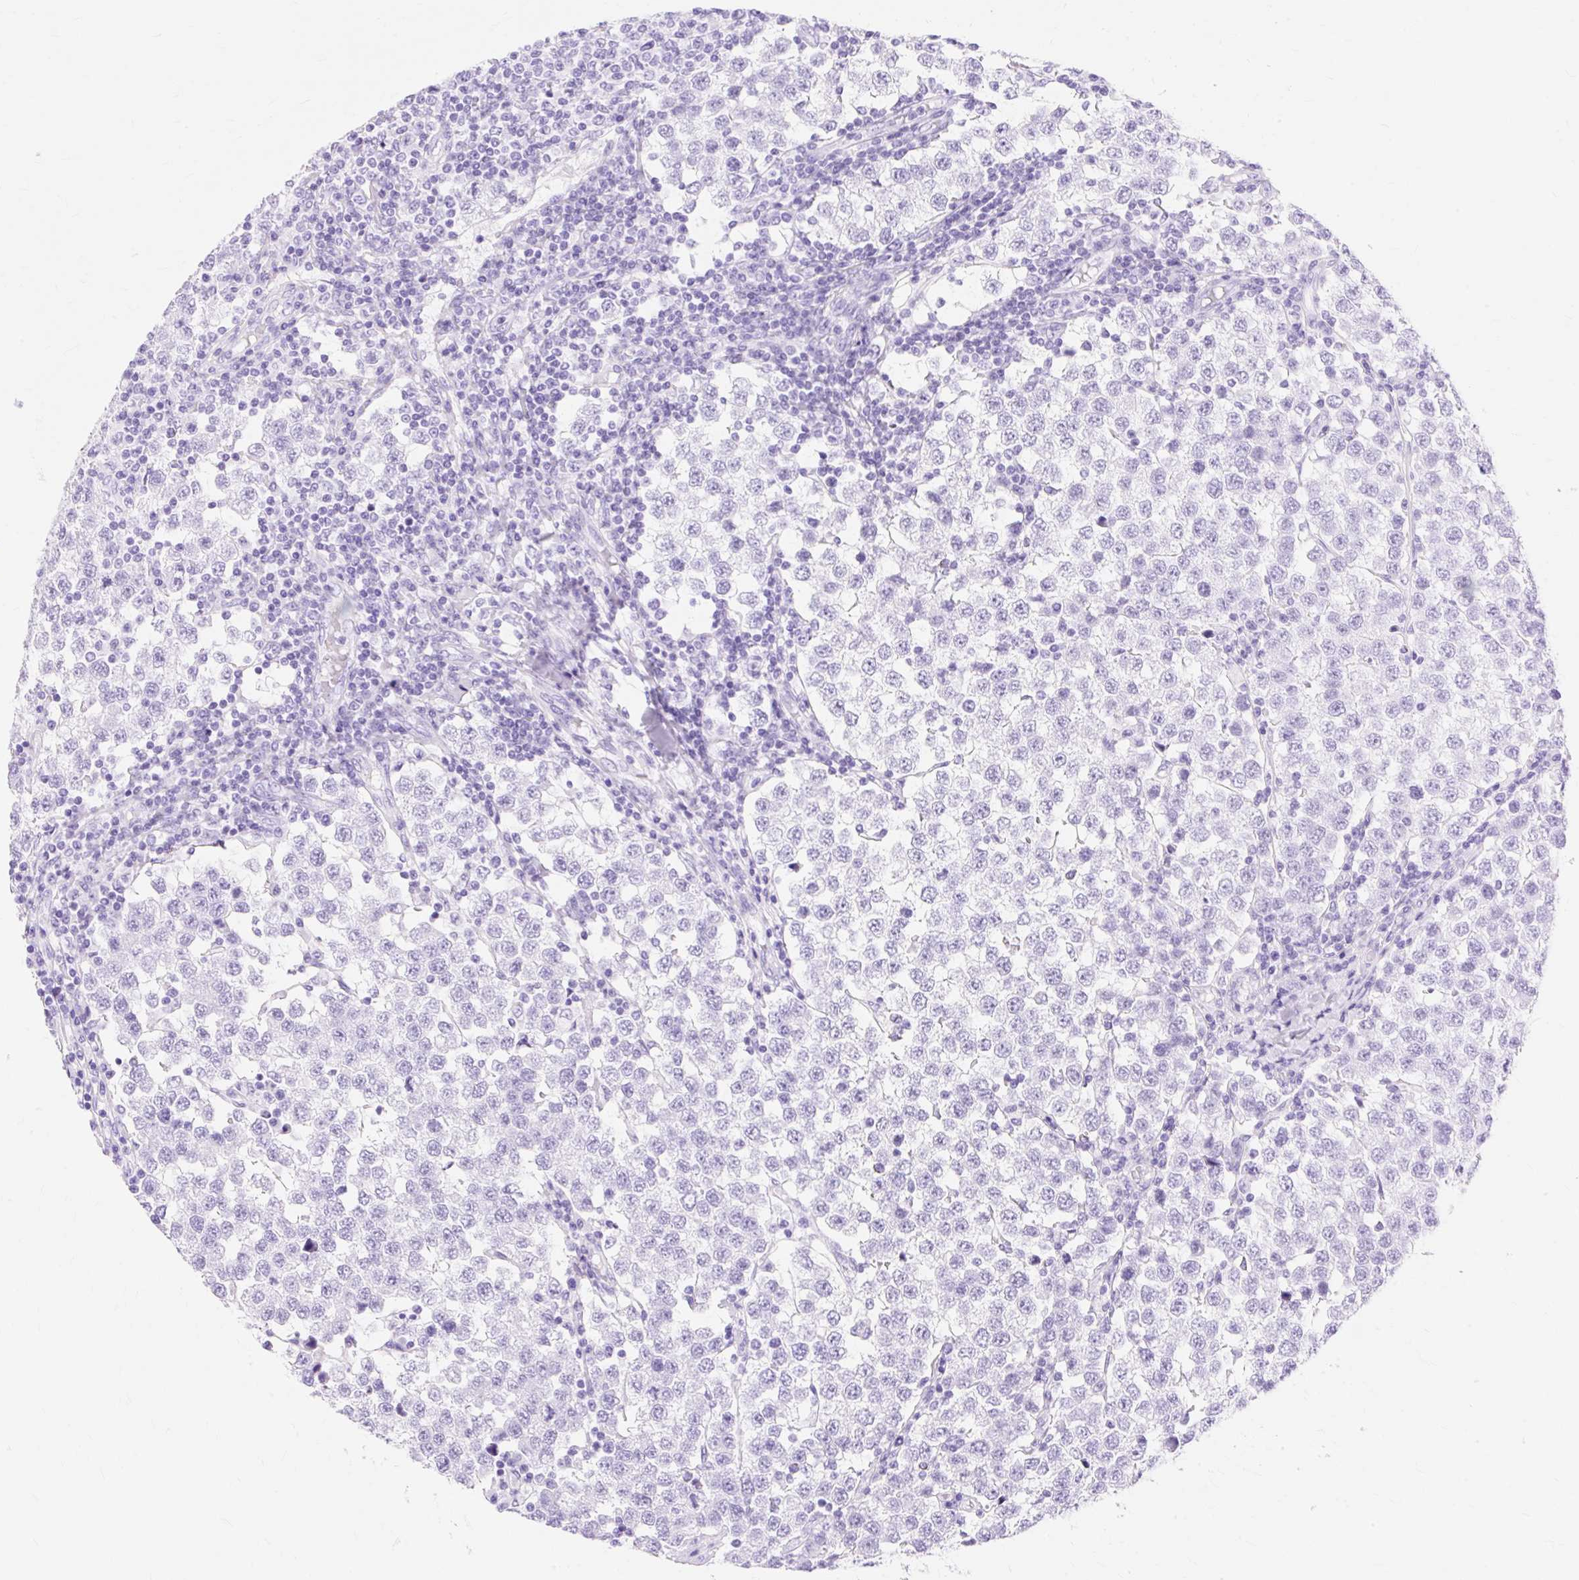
{"staining": {"intensity": "negative", "quantity": "none", "location": "none"}, "tissue": "testis cancer", "cell_type": "Tumor cells", "image_type": "cancer", "snomed": [{"axis": "morphology", "description": "Seminoma, NOS"}, {"axis": "topography", "description": "Testis"}], "caption": "This is an immunohistochemistry photomicrograph of testis cancer (seminoma). There is no expression in tumor cells.", "gene": "MBP", "patient": {"sex": "male", "age": 34}}